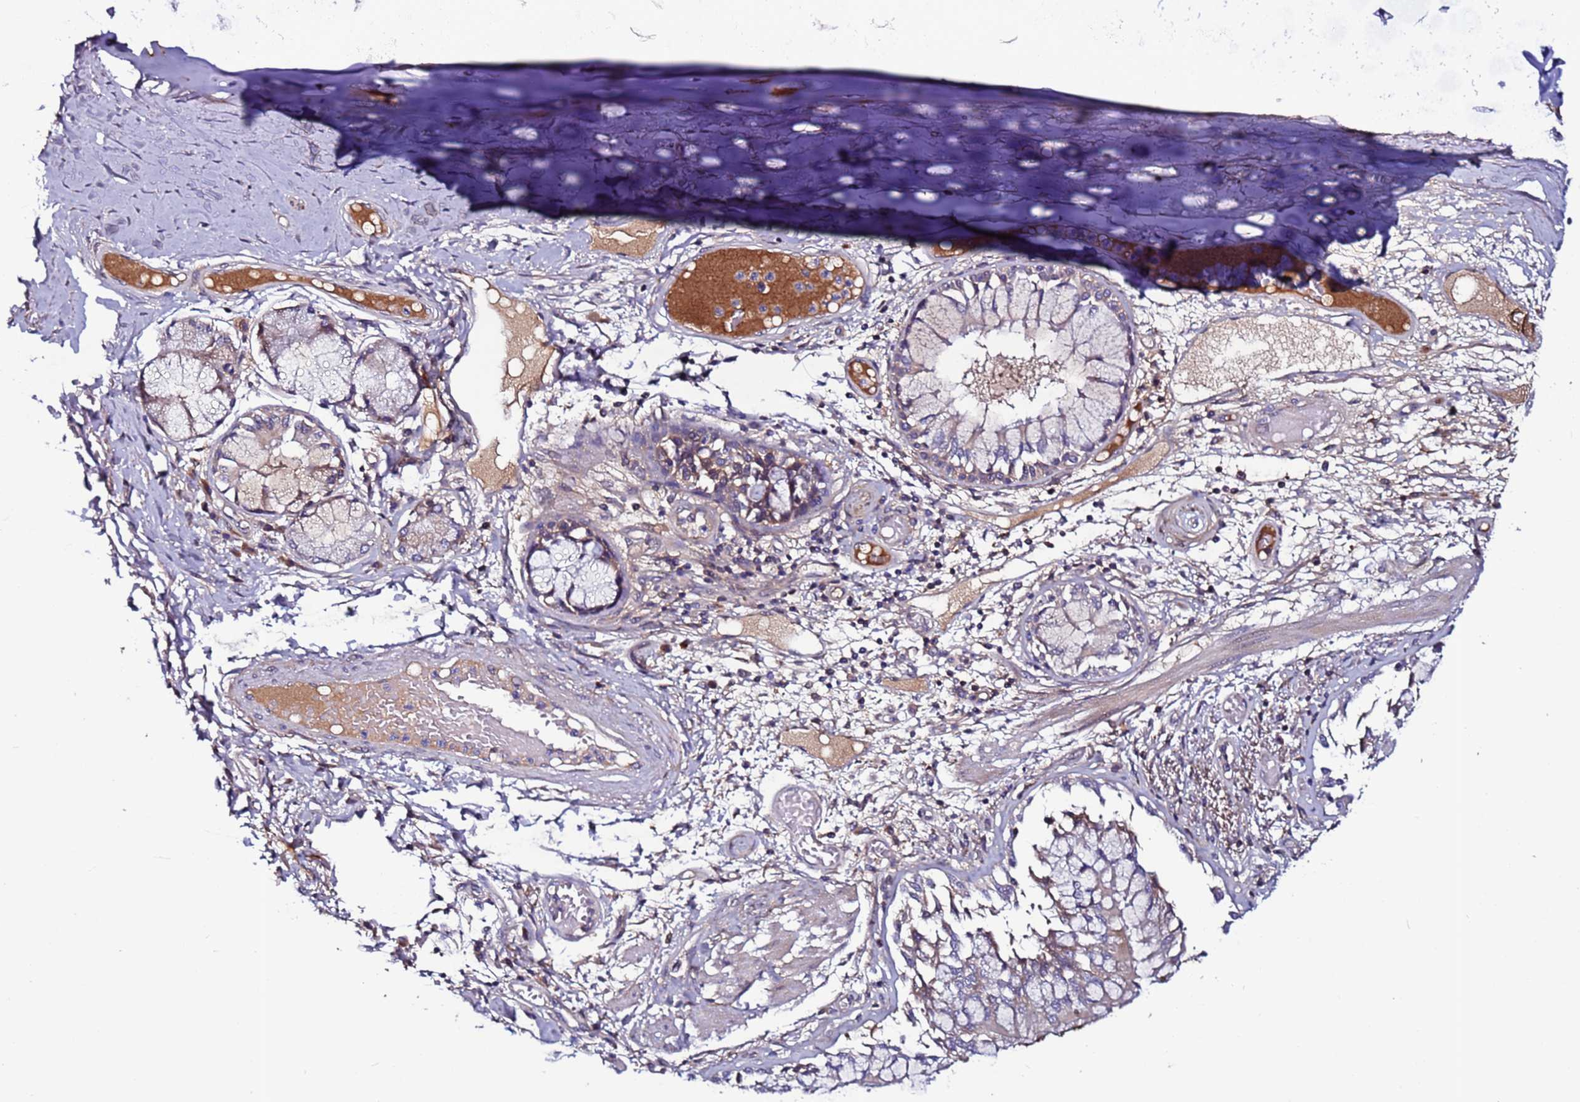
{"staining": {"intensity": "weak", "quantity": "25%-75%", "location": "cytoplasmic/membranous"}, "tissue": "adipose tissue", "cell_type": "Adipocytes", "image_type": "normal", "snomed": [{"axis": "morphology", "description": "Normal tissue, NOS"}, {"axis": "topography", "description": "Cartilage tissue"}, {"axis": "topography", "description": "Bronchus"}, {"axis": "topography", "description": "Lung"}, {"axis": "topography", "description": "Peripheral nerve tissue"}], "caption": "Immunohistochemical staining of unremarkable adipose tissue demonstrates low levels of weak cytoplasmic/membranous staining in approximately 25%-75% of adipocytes.", "gene": "C8G", "patient": {"sex": "female", "age": 49}}